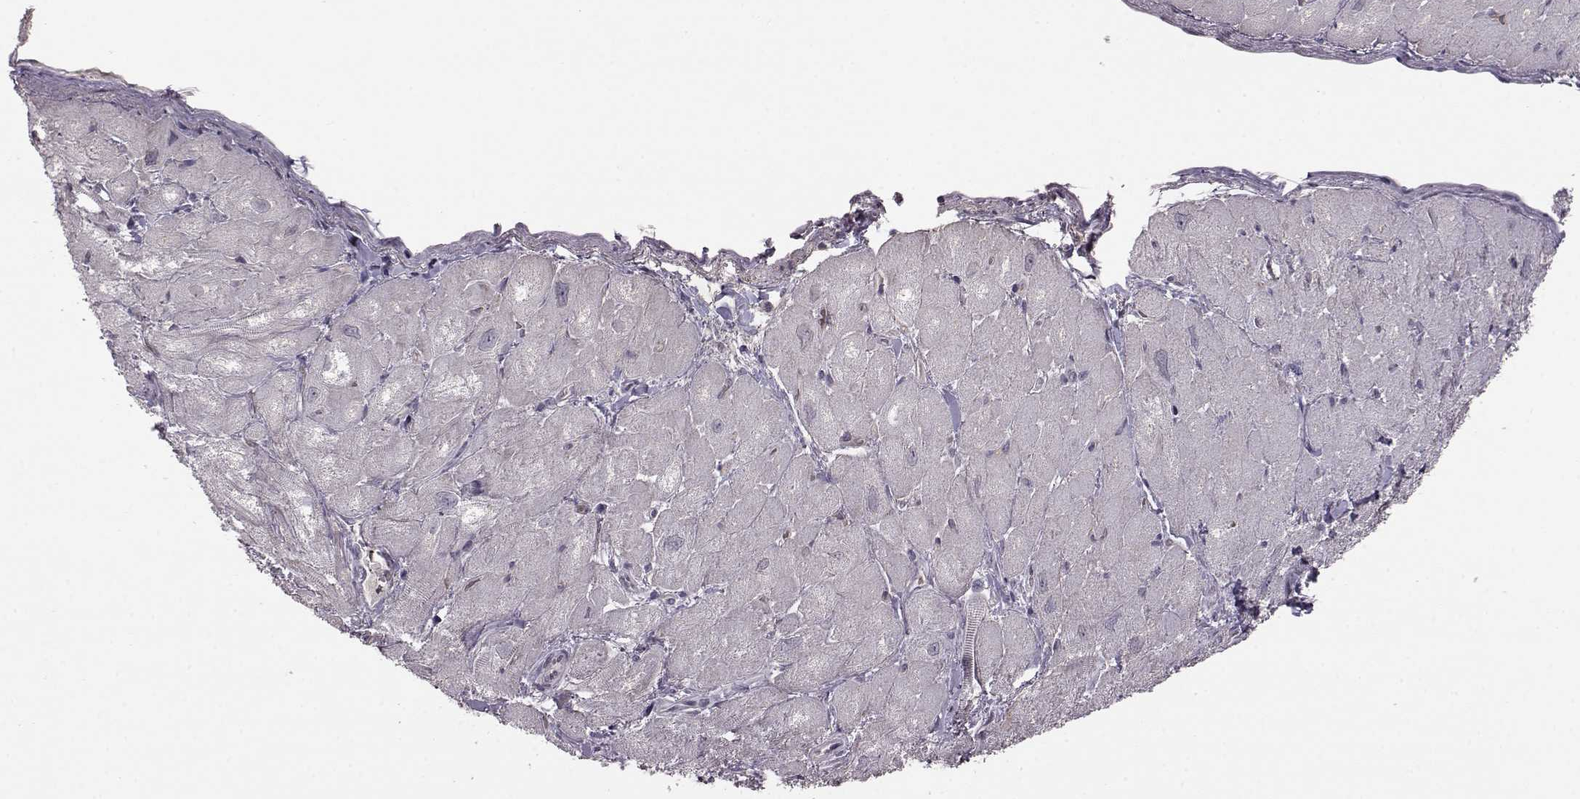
{"staining": {"intensity": "negative", "quantity": "none", "location": "none"}, "tissue": "heart muscle", "cell_type": "Cardiomyocytes", "image_type": "normal", "snomed": [{"axis": "morphology", "description": "Normal tissue, NOS"}, {"axis": "topography", "description": "Heart"}], "caption": "Cardiomyocytes show no significant protein staining in benign heart muscle. (DAB (3,3'-diaminobenzidine) IHC visualized using brightfield microscopy, high magnification).", "gene": "PROP1", "patient": {"sex": "male", "age": 60}}